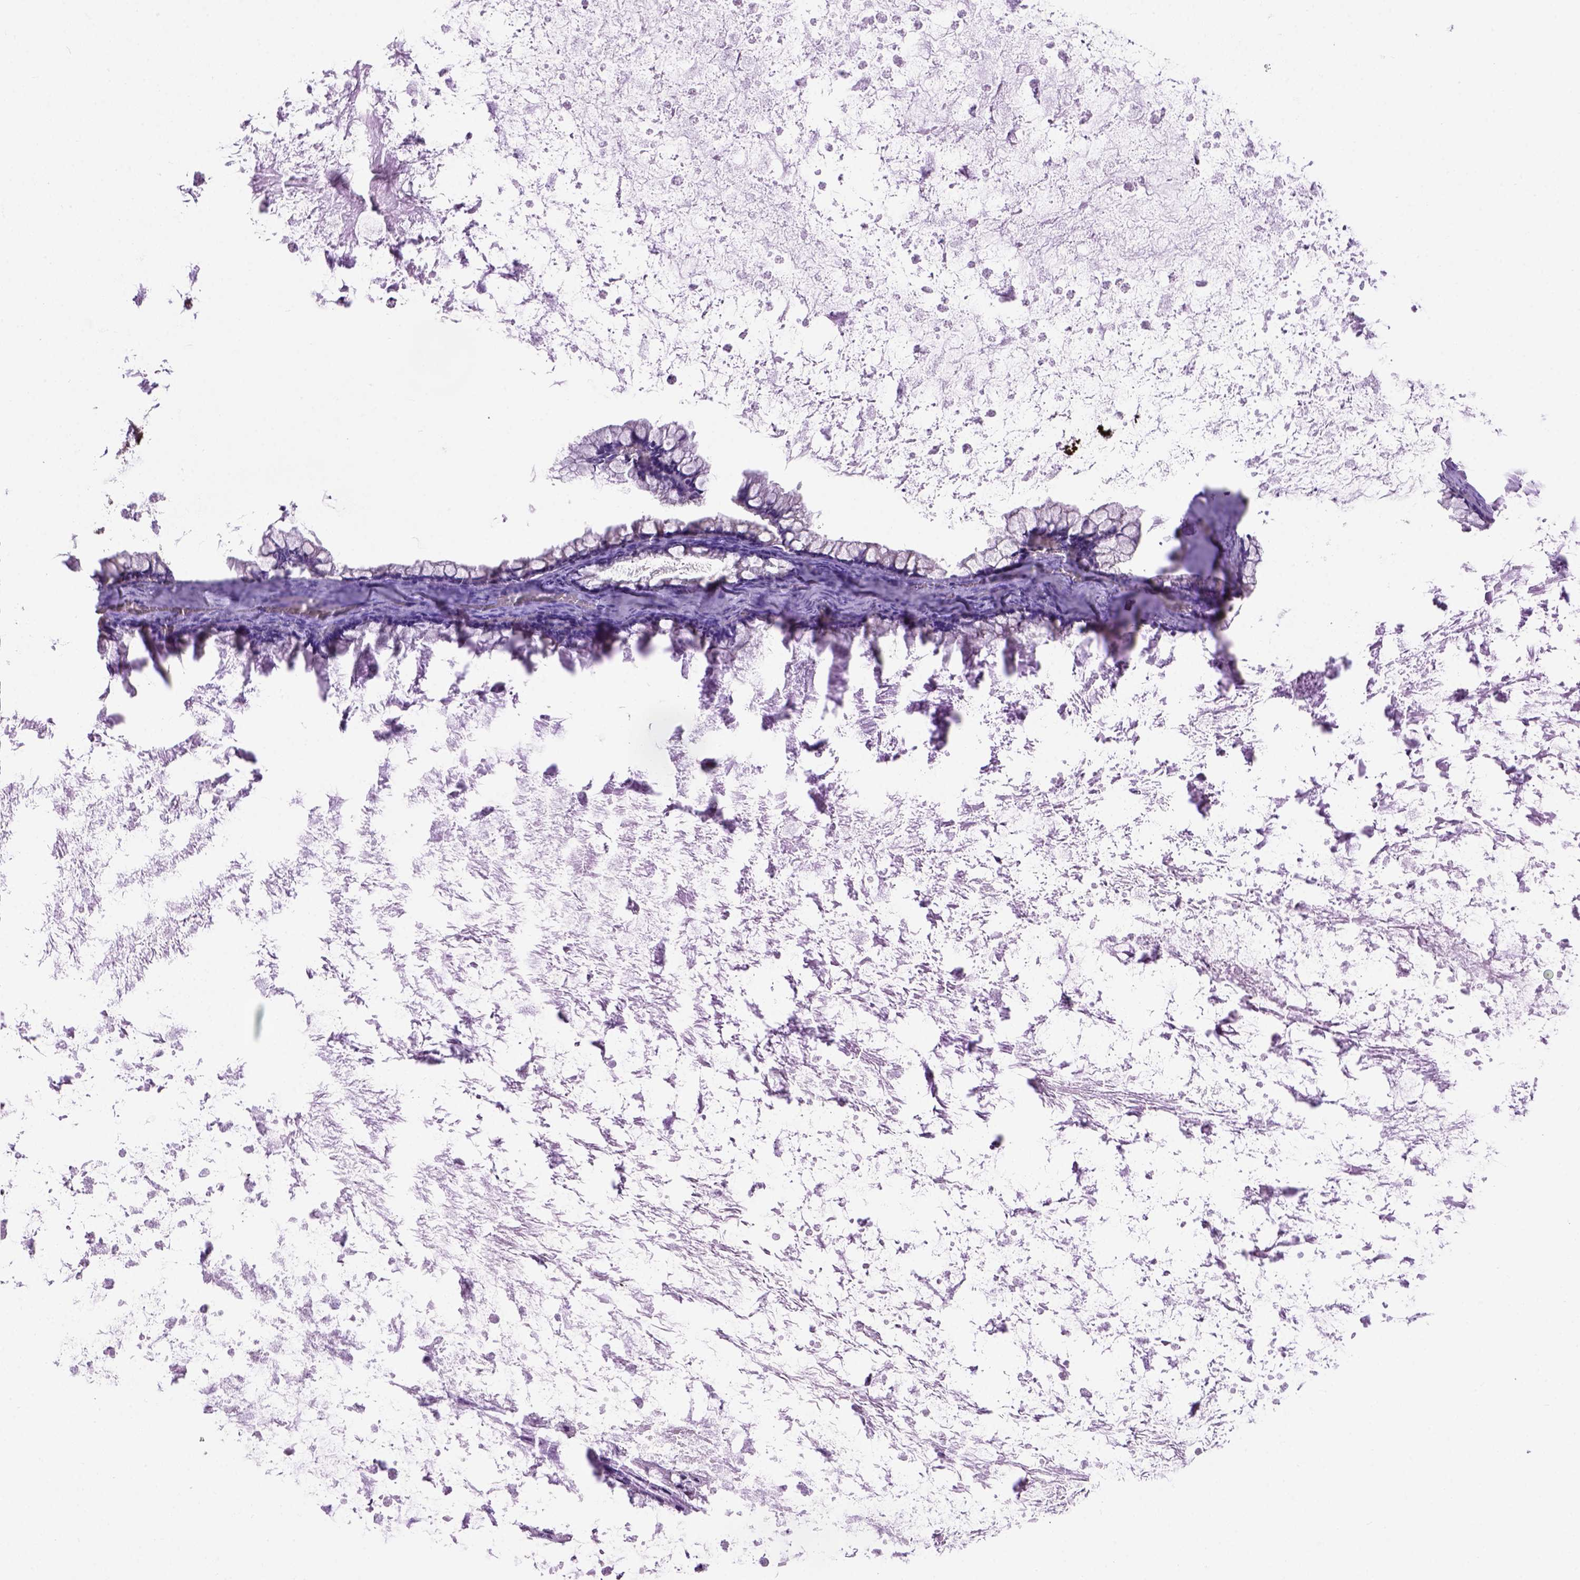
{"staining": {"intensity": "weak", "quantity": ">75%", "location": "cytoplasmic/membranous"}, "tissue": "ovarian cancer", "cell_type": "Tumor cells", "image_type": "cancer", "snomed": [{"axis": "morphology", "description": "Cystadenocarcinoma, mucinous, NOS"}, {"axis": "topography", "description": "Ovary"}], "caption": "Protein analysis of ovarian cancer (mucinous cystadenocarcinoma) tissue exhibits weak cytoplasmic/membranous staining in approximately >75% of tumor cells.", "gene": "CASKIN2", "patient": {"sex": "female", "age": 67}}